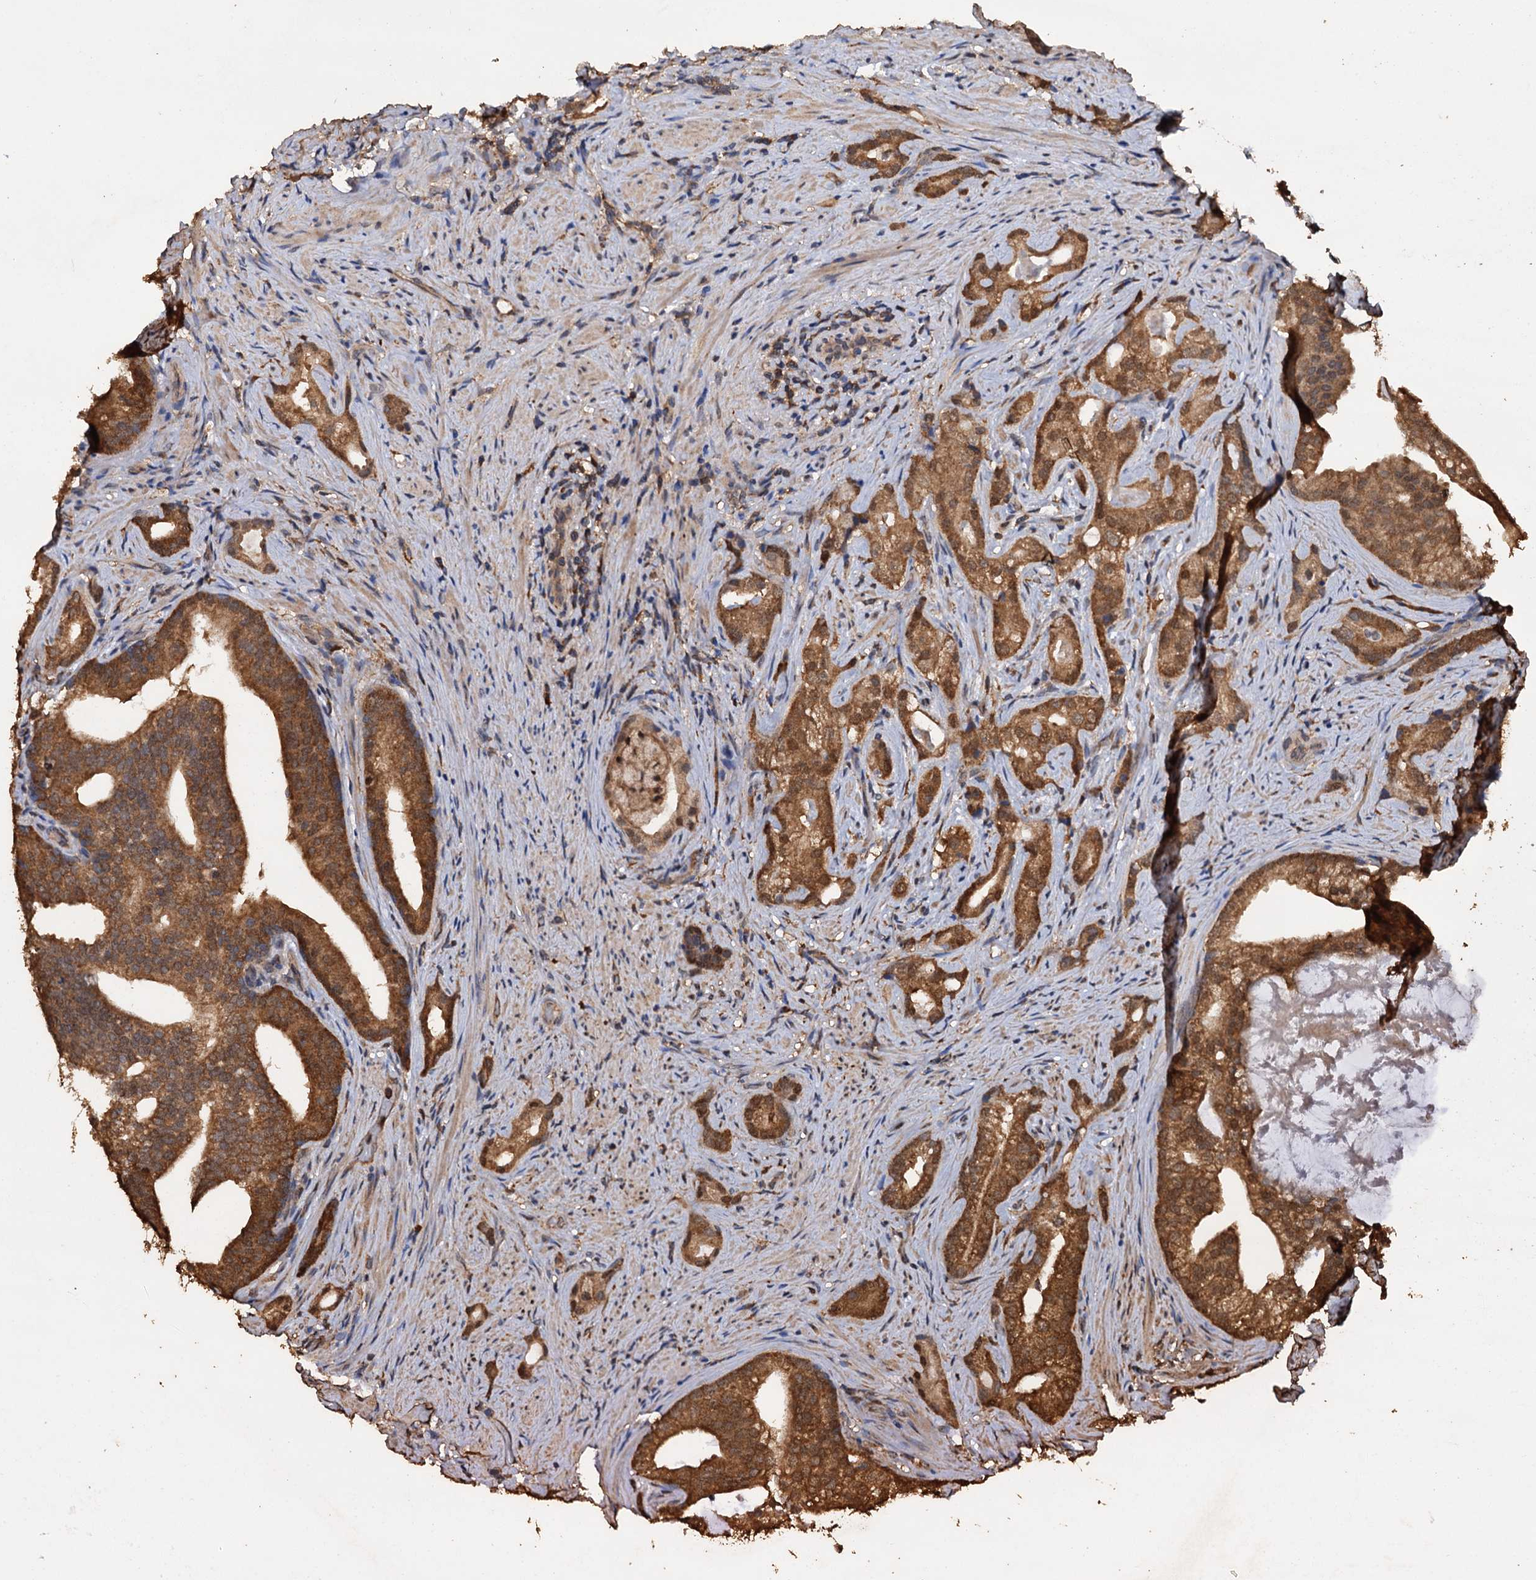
{"staining": {"intensity": "strong", "quantity": ">75%", "location": "cytoplasmic/membranous"}, "tissue": "prostate cancer", "cell_type": "Tumor cells", "image_type": "cancer", "snomed": [{"axis": "morphology", "description": "Adenocarcinoma, Low grade"}, {"axis": "topography", "description": "Prostate"}], "caption": "DAB immunohistochemical staining of prostate low-grade adenocarcinoma displays strong cytoplasmic/membranous protein staining in approximately >75% of tumor cells.", "gene": "PSMD9", "patient": {"sex": "male", "age": 71}}